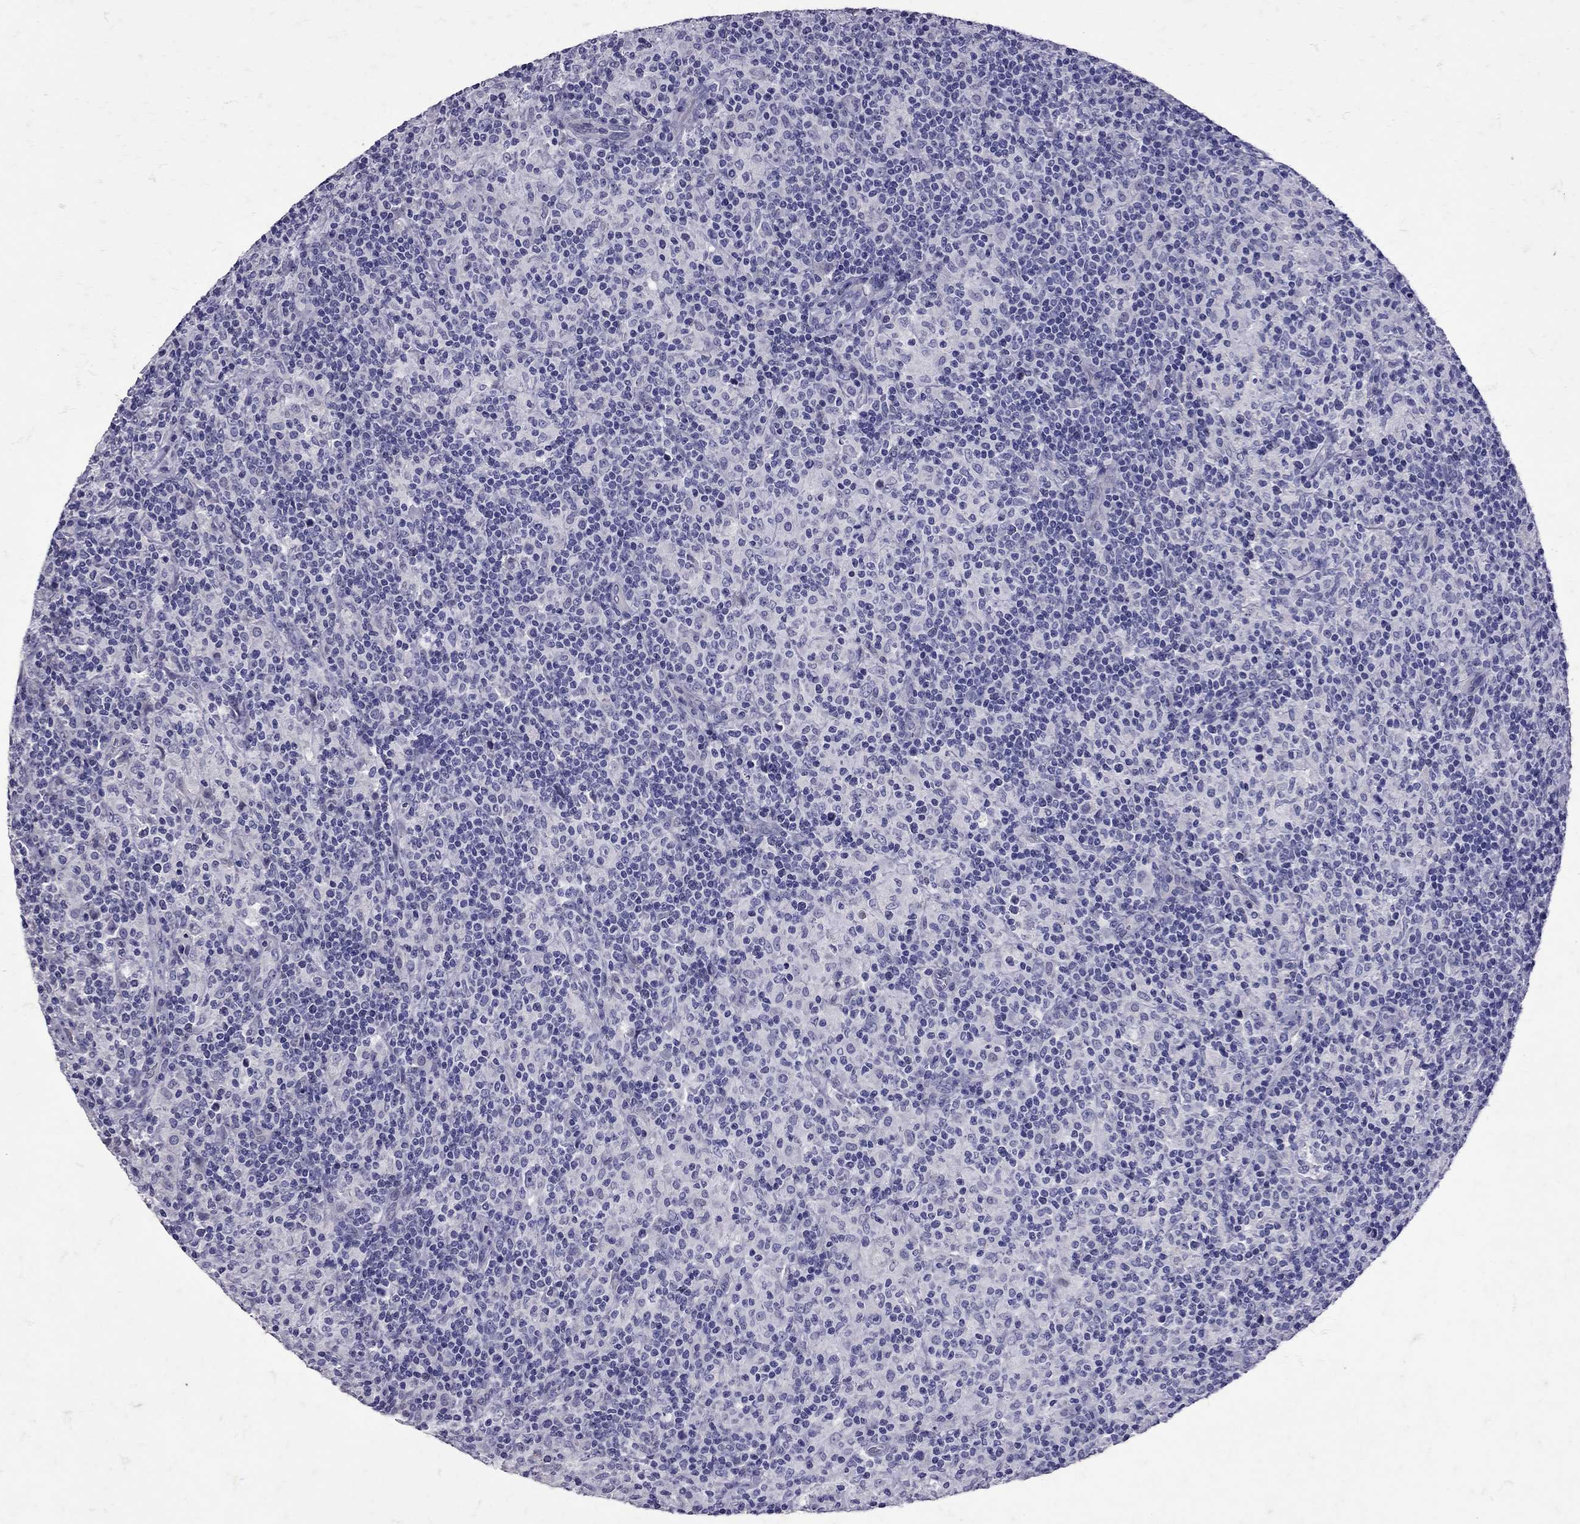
{"staining": {"intensity": "negative", "quantity": "none", "location": "none"}, "tissue": "lymphoma", "cell_type": "Tumor cells", "image_type": "cancer", "snomed": [{"axis": "morphology", "description": "Hodgkin's disease, NOS"}, {"axis": "topography", "description": "Lymph node"}], "caption": "This is a histopathology image of IHC staining of lymphoma, which shows no positivity in tumor cells. The staining was performed using DAB (3,3'-diaminobenzidine) to visualize the protein expression in brown, while the nuclei were stained in blue with hematoxylin (Magnification: 20x).", "gene": "SST", "patient": {"sex": "male", "age": 70}}